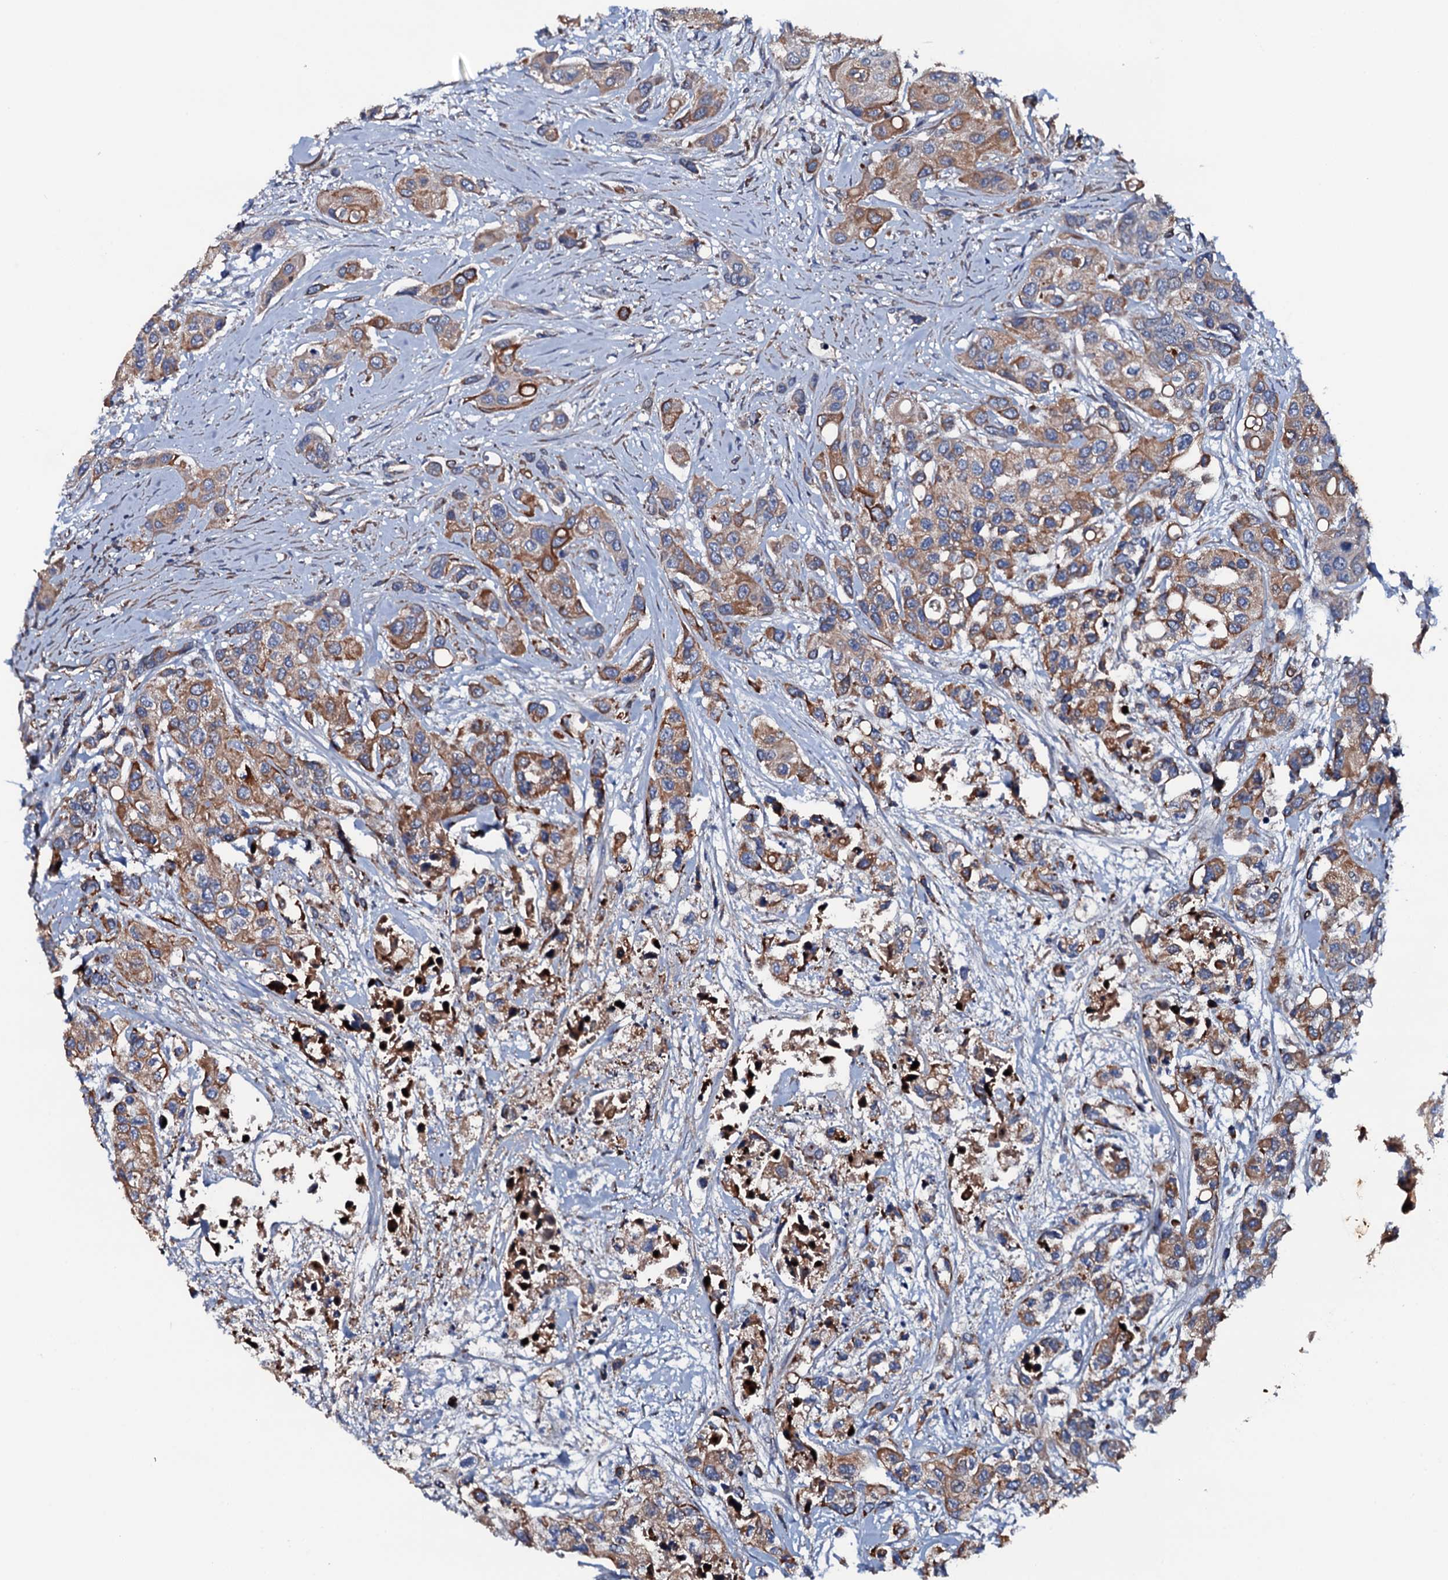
{"staining": {"intensity": "moderate", "quantity": ">75%", "location": "cytoplasmic/membranous"}, "tissue": "urothelial cancer", "cell_type": "Tumor cells", "image_type": "cancer", "snomed": [{"axis": "morphology", "description": "Normal tissue, NOS"}, {"axis": "morphology", "description": "Urothelial carcinoma, High grade"}, {"axis": "topography", "description": "Vascular tissue"}, {"axis": "topography", "description": "Urinary bladder"}], "caption": "High-magnification brightfield microscopy of urothelial carcinoma (high-grade) stained with DAB (3,3'-diaminobenzidine) (brown) and counterstained with hematoxylin (blue). tumor cells exhibit moderate cytoplasmic/membranous positivity is identified in about>75% of cells.", "gene": "NEK1", "patient": {"sex": "female", "age": 56}}